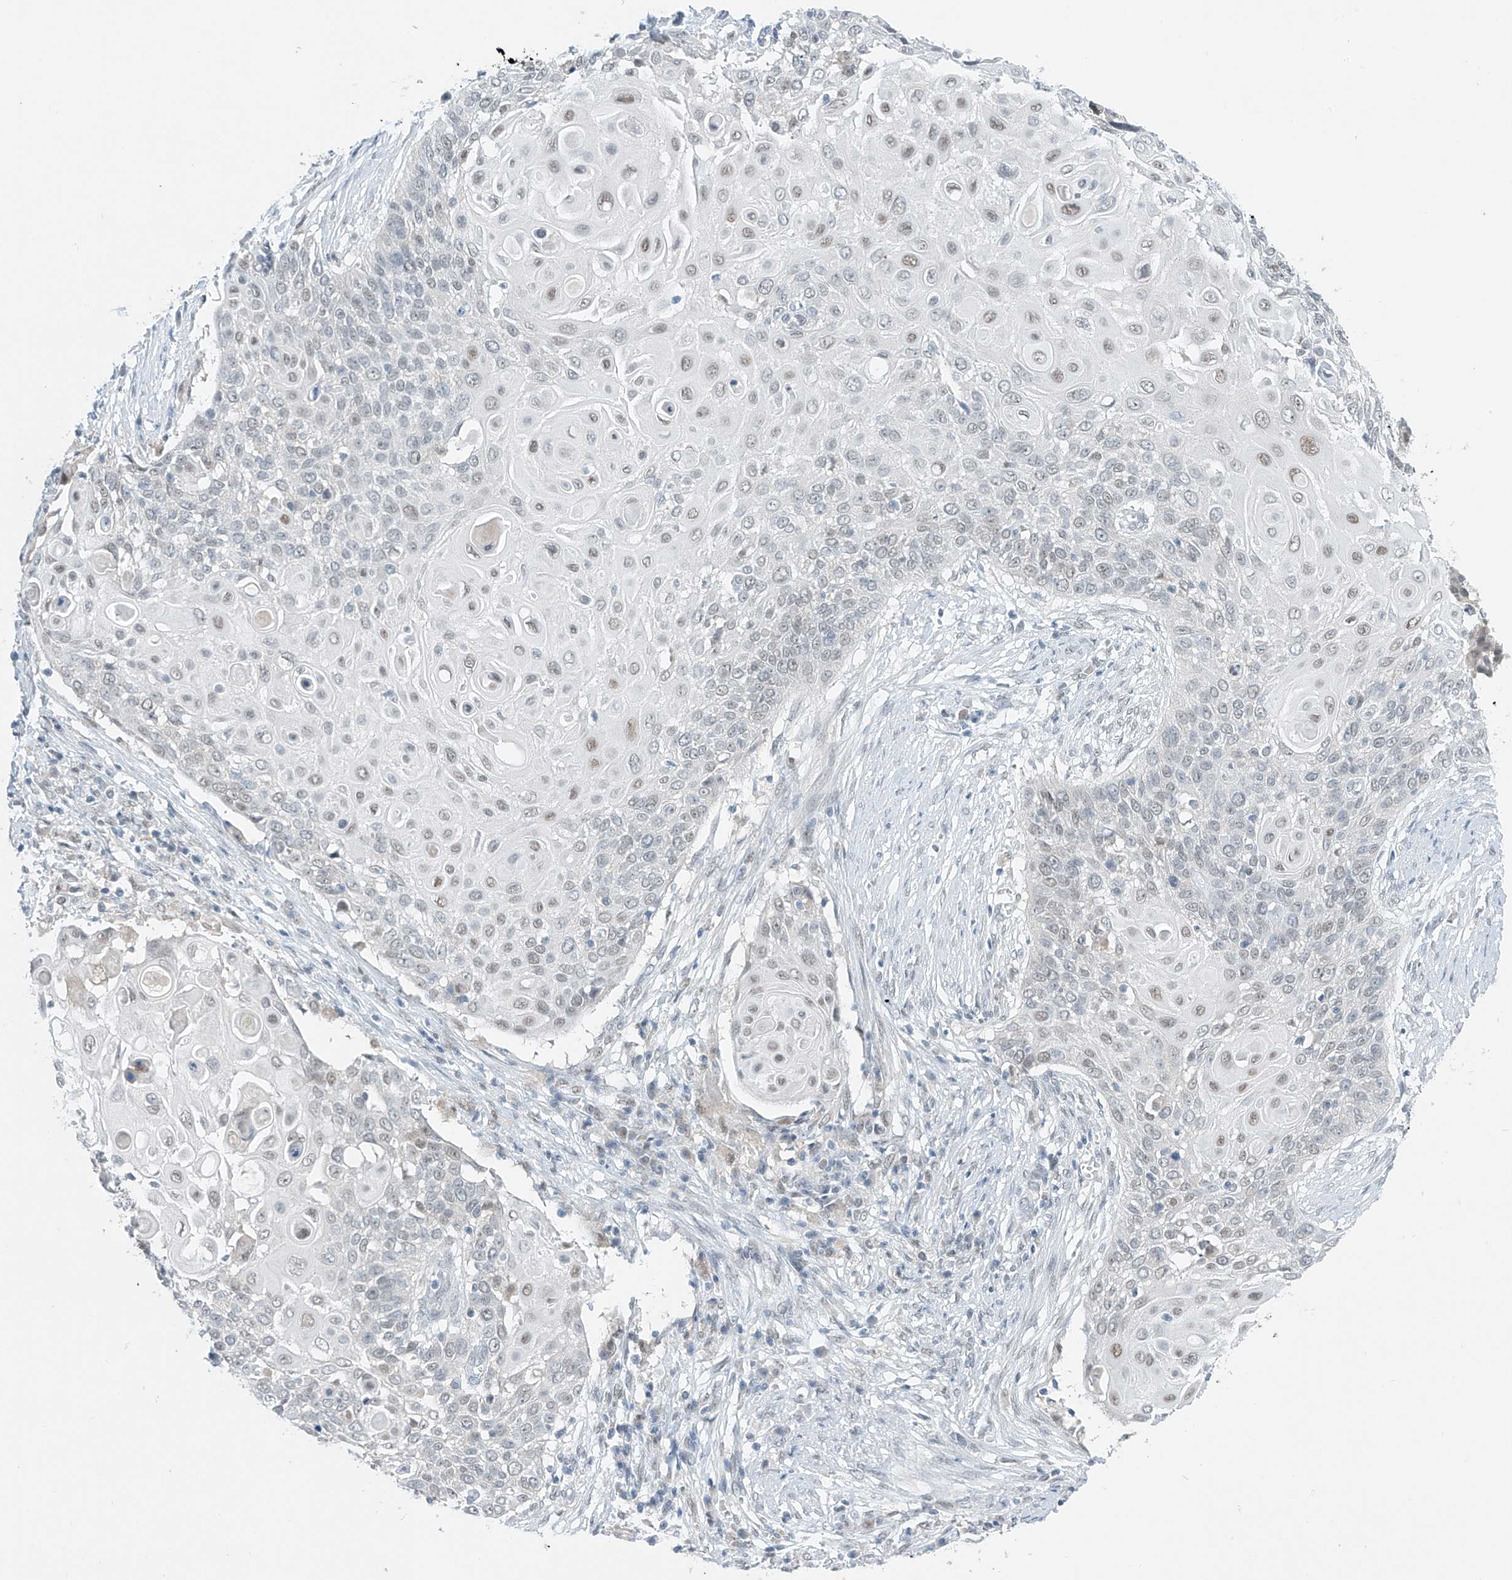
{"staining": {"intensity": "weak", "quantity": "<25%", "location": "nuclear"}, "tissue": "cervical cancer", "cell_type": "Tumor cells", "image_type": "cancer", "snomed": [{"axis": "morphology", "description": "Squamous cell carcinoma, NOS"}, {"axis": "topography", "description": "Cervix"}], "caption": "Protein analysis of cervical cancer (squamous cell carcinoma) exhibits no significant positivity in tumor cells. (DAB (3,3'-diaminobenzidine) immunohistochemistry (IHC) with hematoxylin counter stain).", "gene": "APLF", "patient": {"sex": "female", "age": 39}}